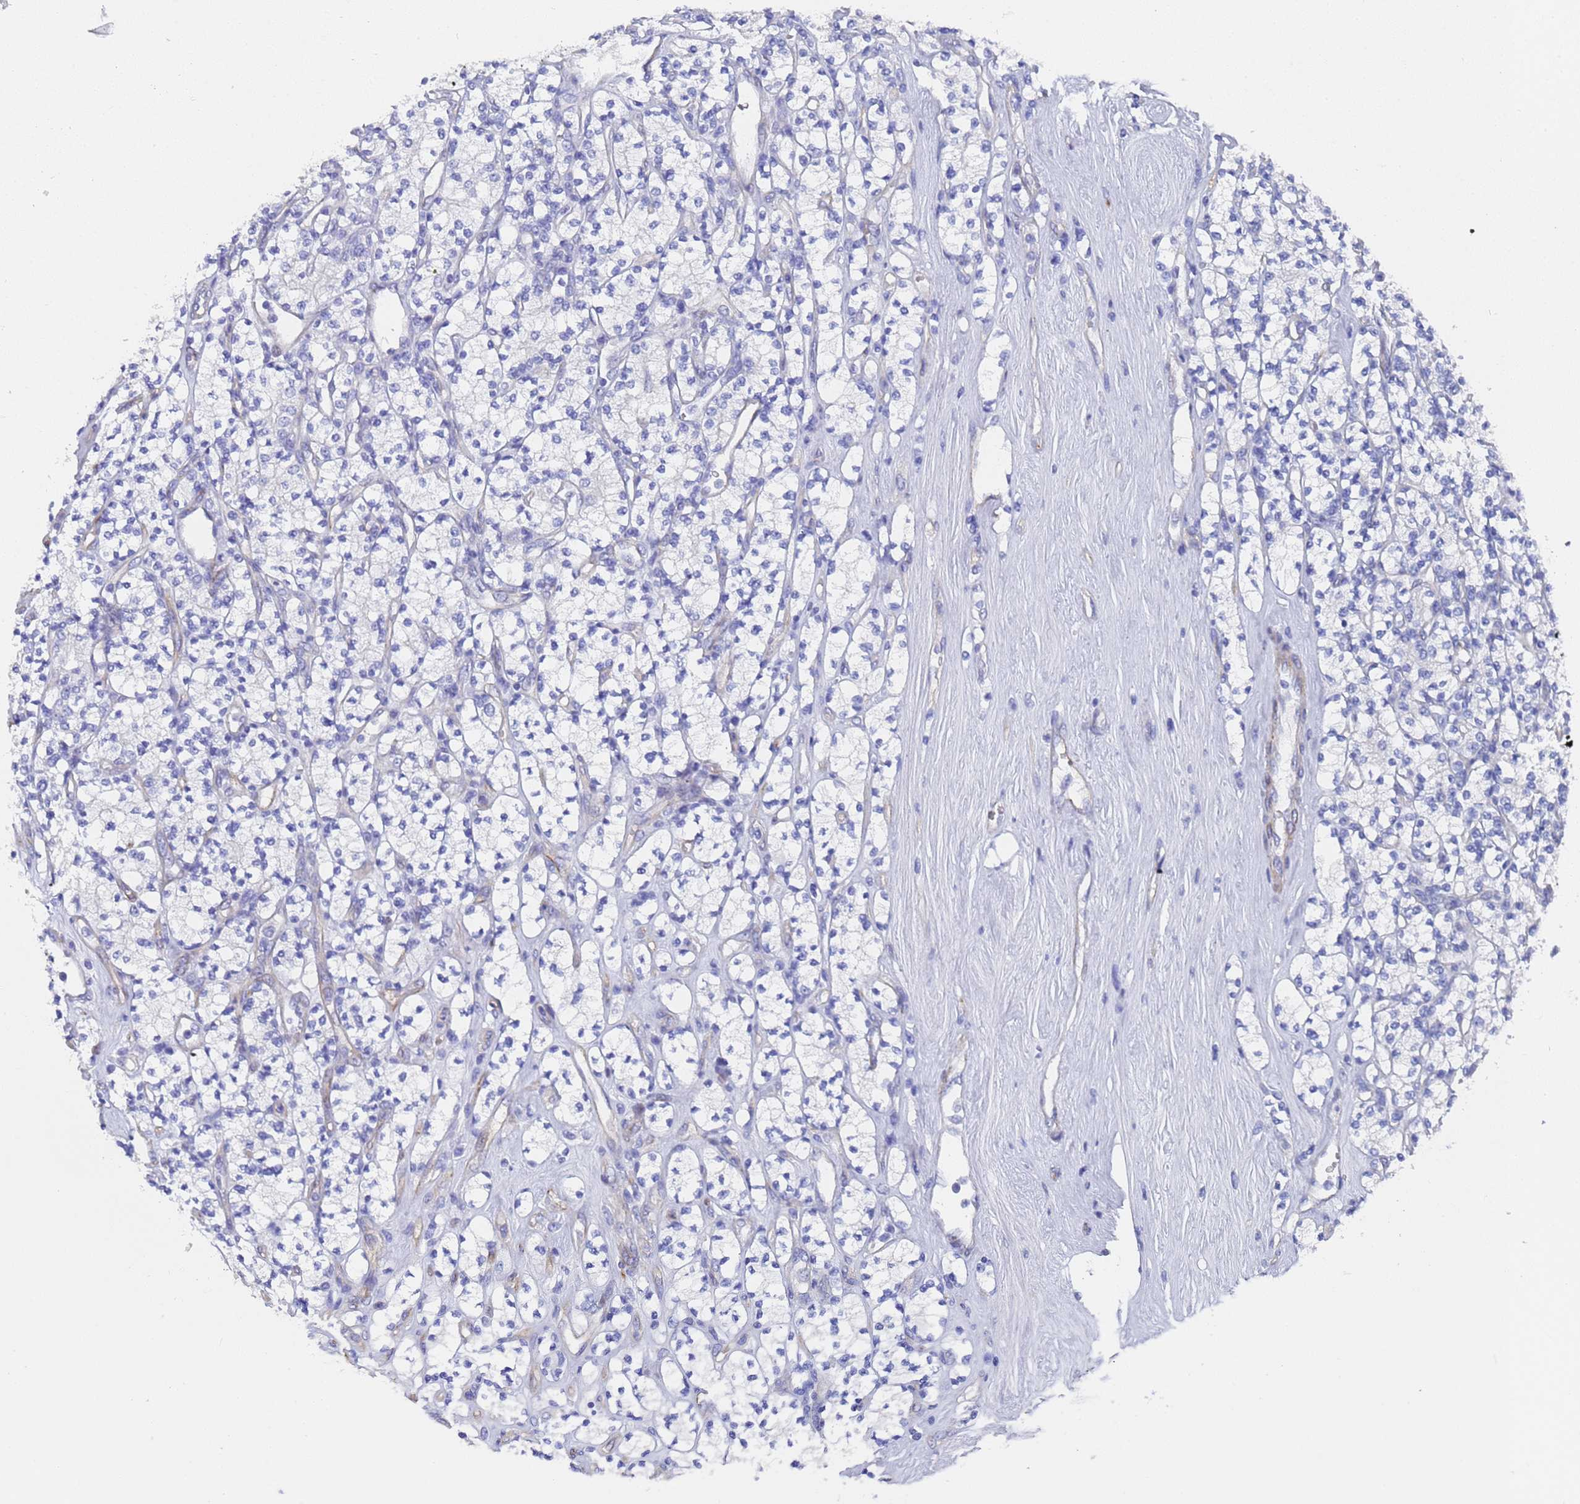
{"staining": {"intensity": "negative", "quantity": "none", "location": "none"}, "tissue": "renal cancer", "cell_type": "Tumor cells", "image_type": "cancer", "snomed": [{"axis": "morphology", "description": "Adenocarcinoma, NOS"}, {"axis": "topography", "description": "Kidney"}], "caption": "High power microscopy micrograph of an immunohistochemistry image of adenocarcinoma (renal), revealing no significant expression in tumor cells.", "gene": "TUBB1", "patient": {"sex": "male", "age": 77}}